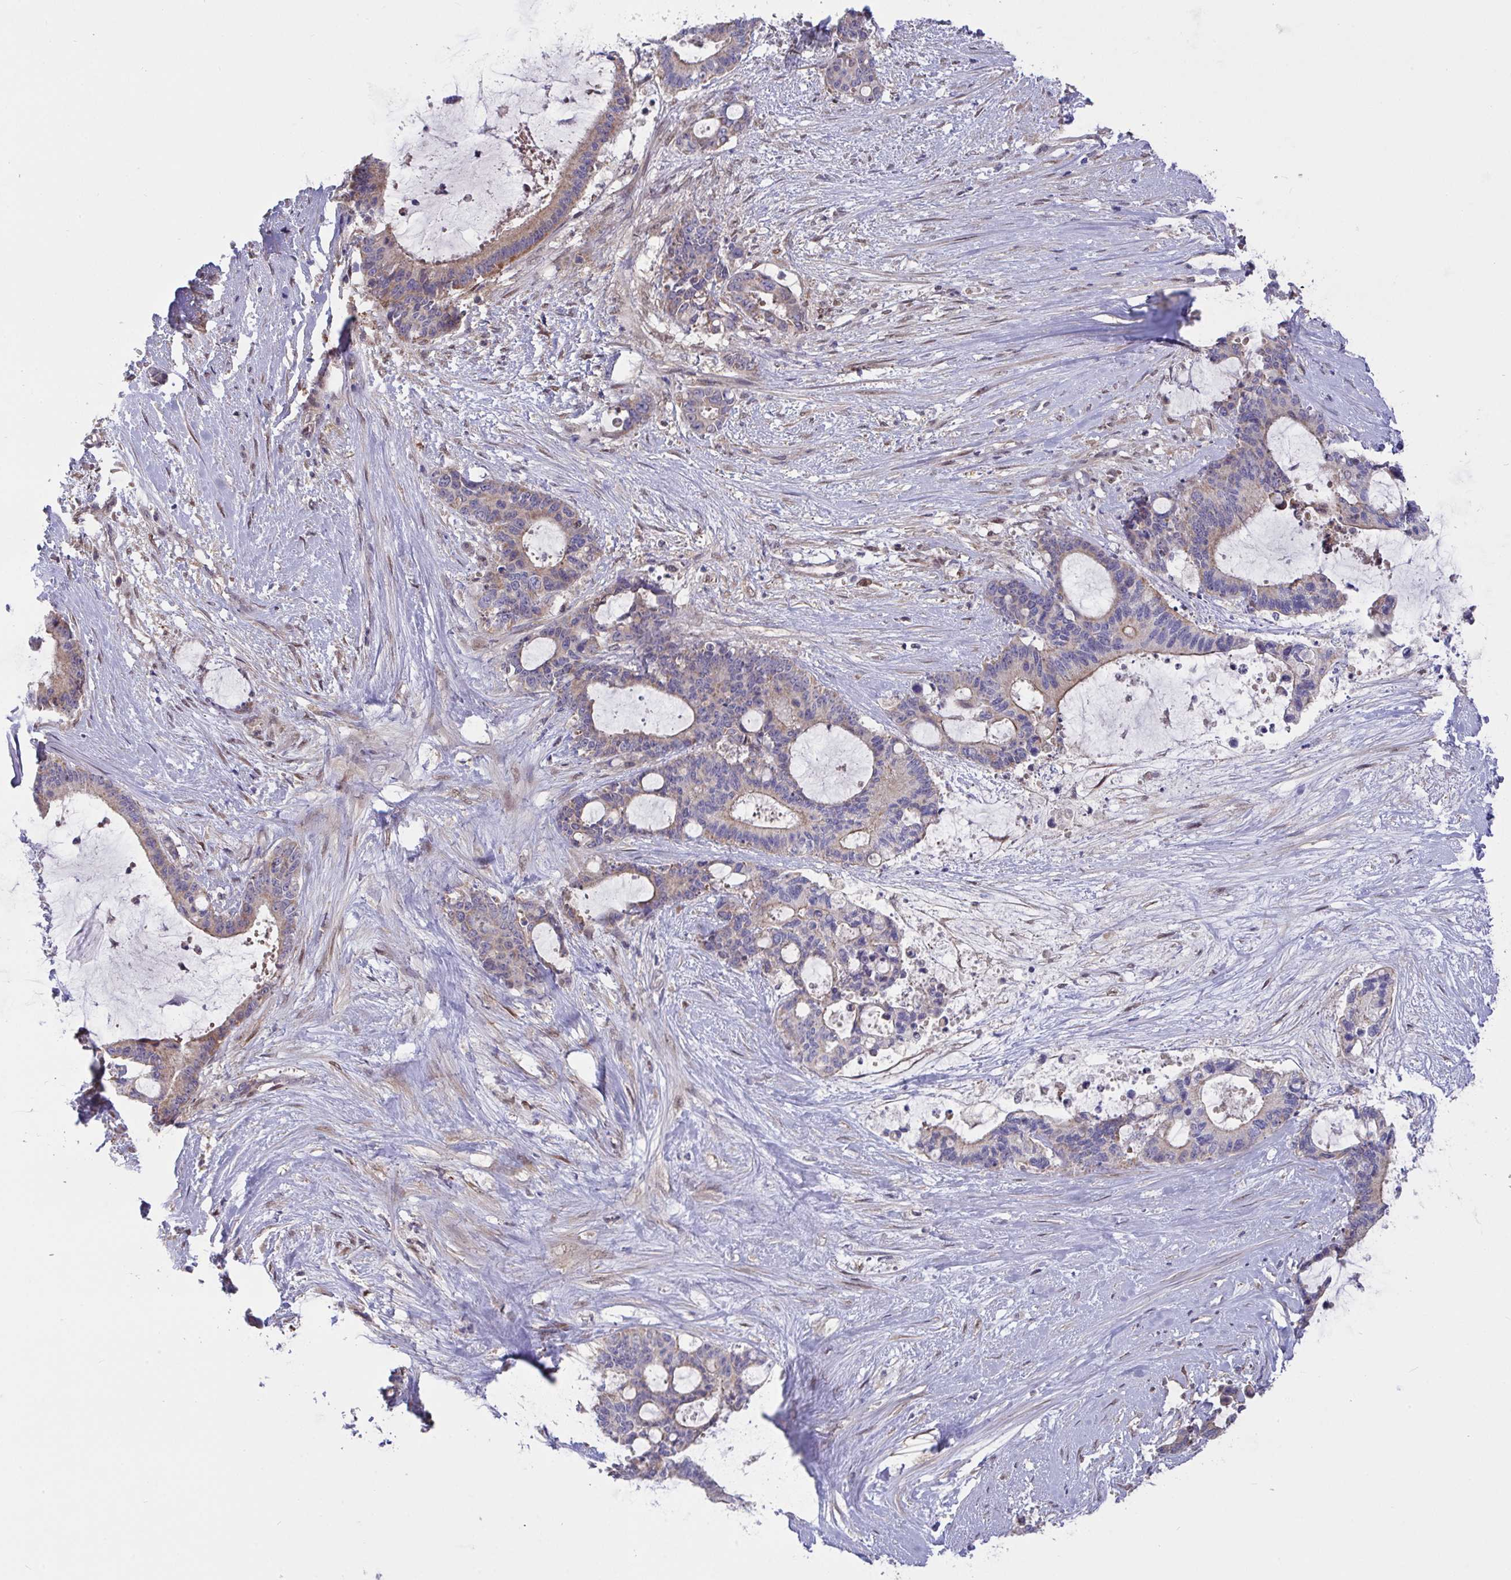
{"staining": {"intensity": "weak", "quantity": "25%-75%", "location": "cytoplasmic/membranous"}, "tissue": "liver cancer", "cell_type": "Tumor cells", "image_type": "cancer", "snomed": [{"axis": "morphology", "description": "Normal tissue, NOS"}, {"axis": "morphology", "description": "Cholangiocarcinoma"}, {"axis": "topography", "description": "Liver"}, {"axis": "topography", "description": "Peripheral nerve tissue"}], "caption": "About 25%-75% of tumor cells in liver cancer (cholangiocarcinoma) display weak cytoplasmic/membranous protein expression as visualized by brown immunohistochemical staining.", "gene": "L3HYPDH", "patient": {"sex": "female", "age": 73}}